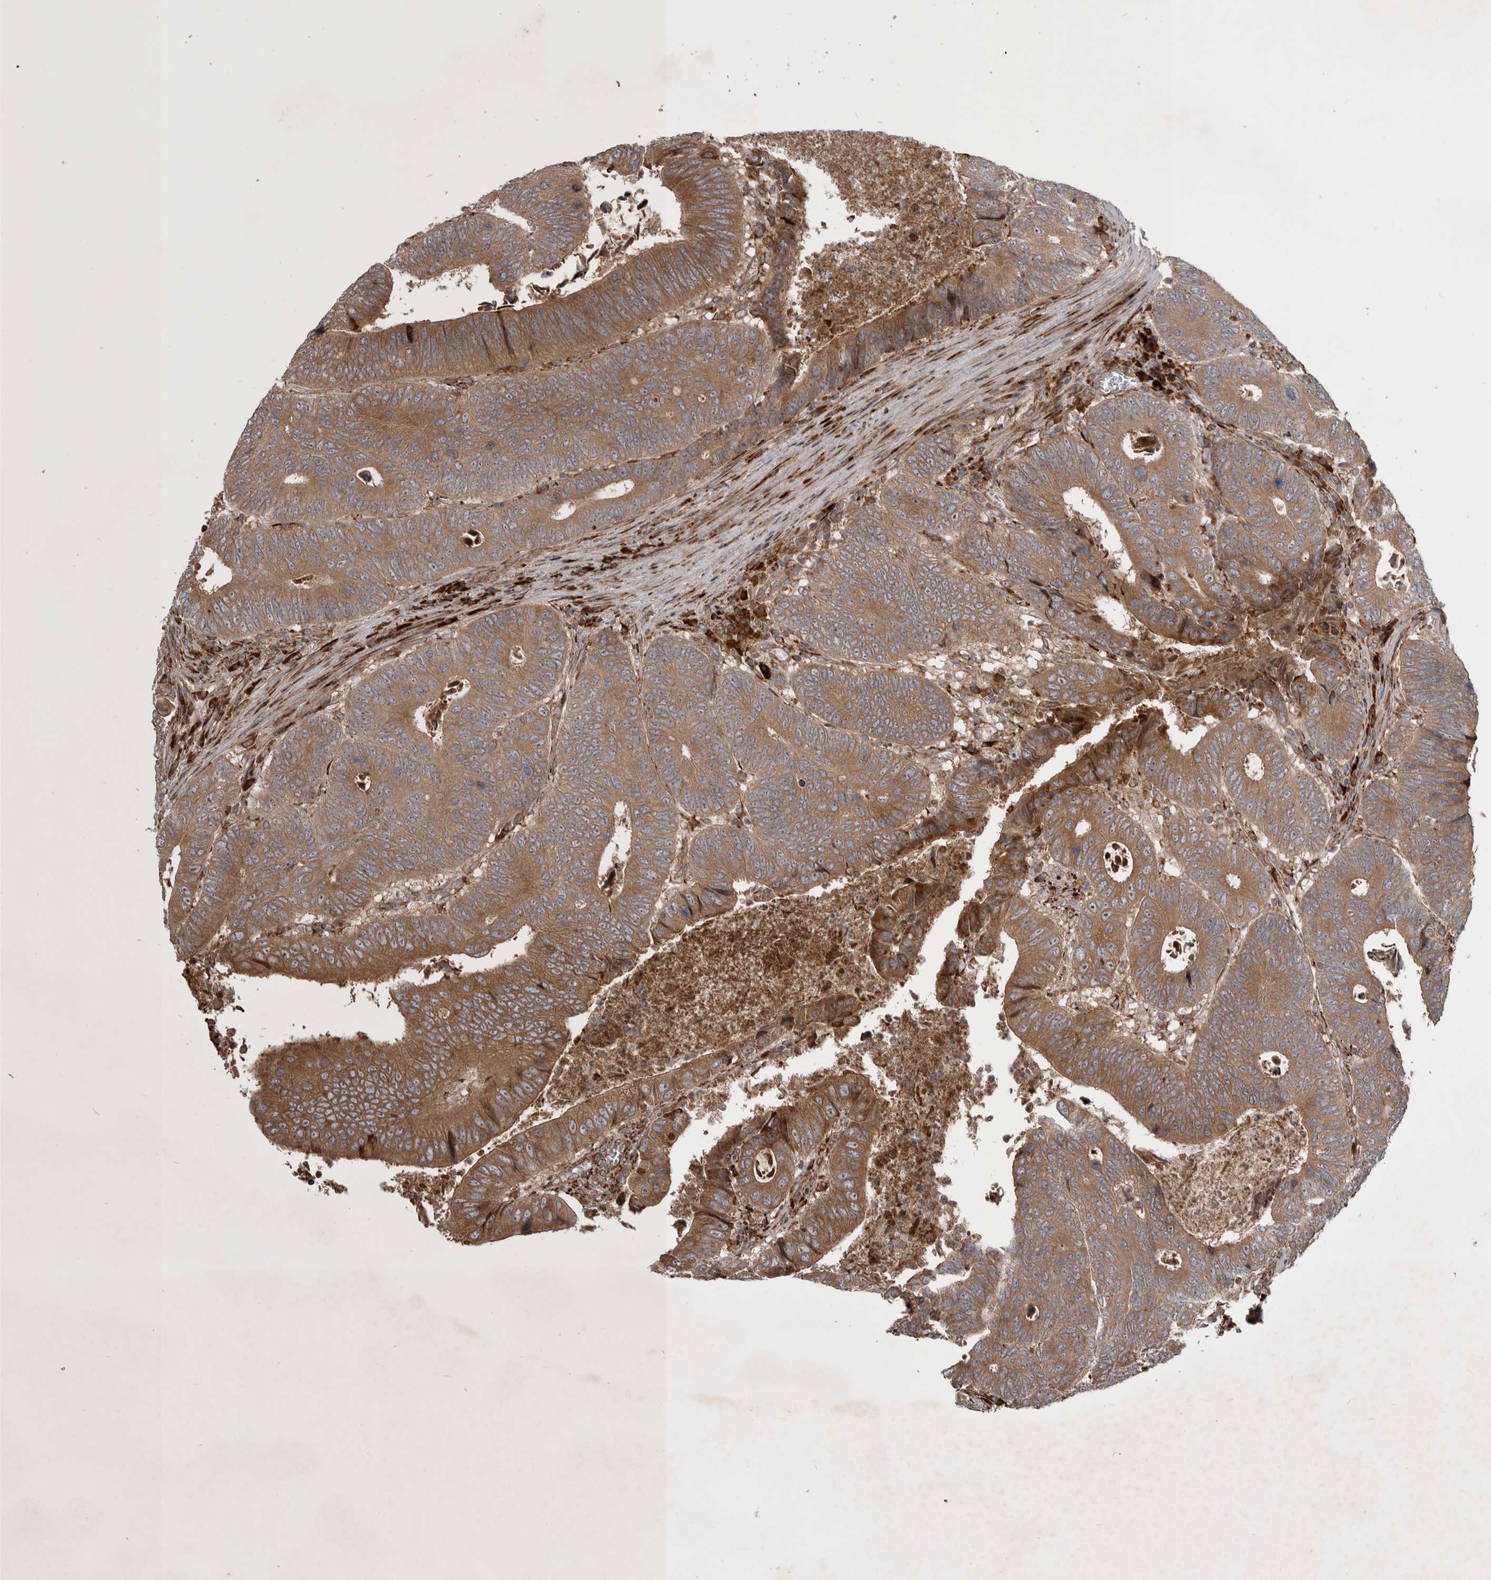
{"staining": {"intensity": "moderate", "quantity": ">75%", "location": "cytoplasmic/membranous"}, "tissue": "colorectal cancer", "cell_type": "Tumor cells", "image_type": "cancer", "snomed": [{"axis": "morphology", "description": "Adenocarcinoma, NOS"}, {"axis": "topography", "description": "Colon"}], "caption": "Immunohistochemistry of human colorectal cancer reveals medium levels of moderate cytoplasmic/membranous staining in approximately >75% of tumor cells.", "gene": "RAB3GAP2", "patient": {"sex": "male", "age": 72}}